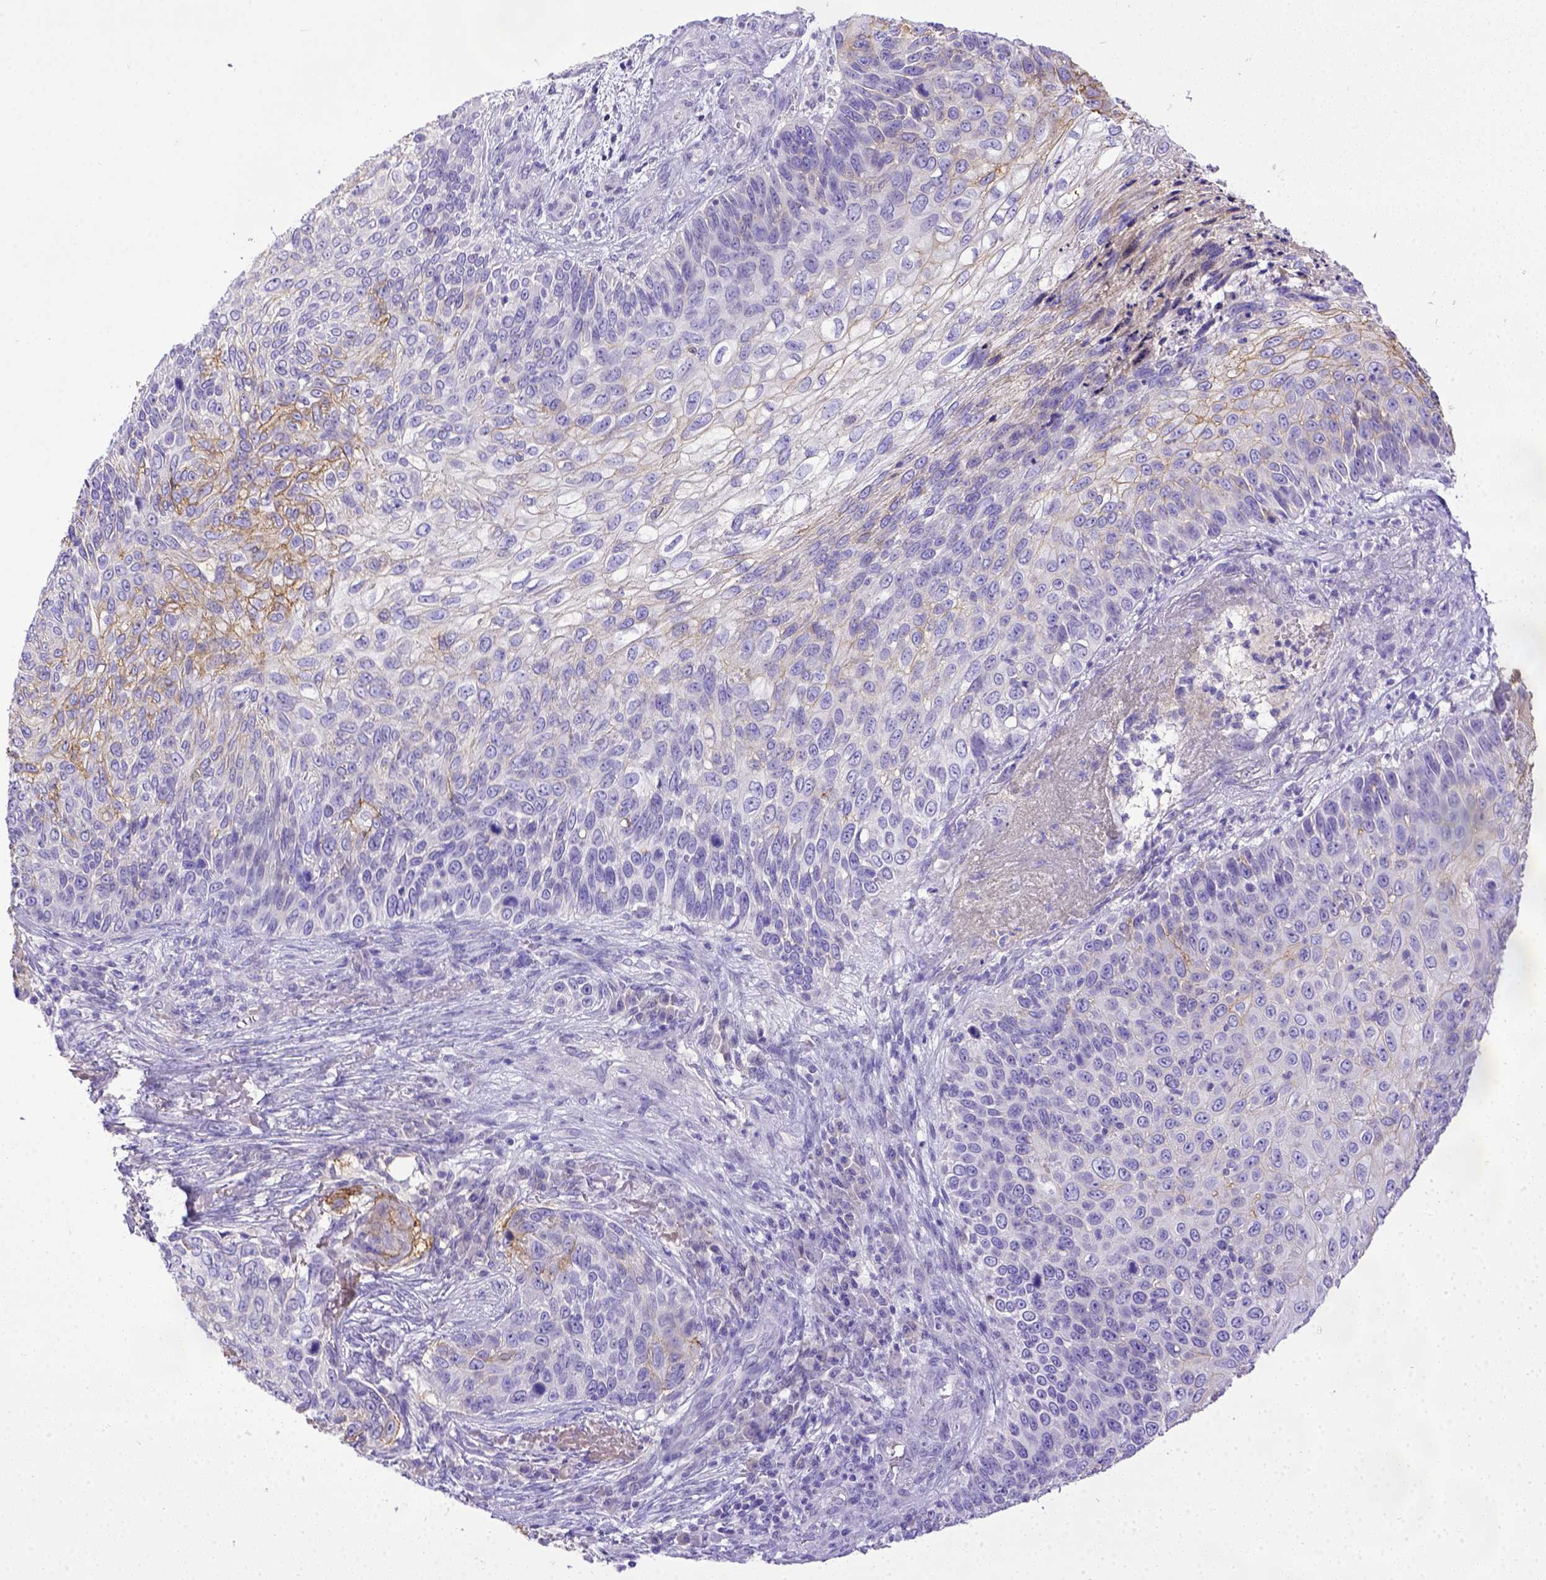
{"staining": {"intensity": "moderate", "quantity": "<25%", "location": "cytoplasmic/membranous"}, "tissue": "skin cancer", "cell_type": "Tumor cells", "image_type": "cancer", "snomed": [{"axis": "morphology", "description": "Squamous cell carcinoma, NOS"}, {"axis": "topography", "description": "Skin"}], "caption": "Approximately <25% of tumor cells in skin squamous cell carcinoma demonstrate moderate cytoplasmic/membranous protein expression as visualized by brown immunohistochemical staining.", "gene": "BTN1A1", "patient": {"sex": "male", "age": 92}}